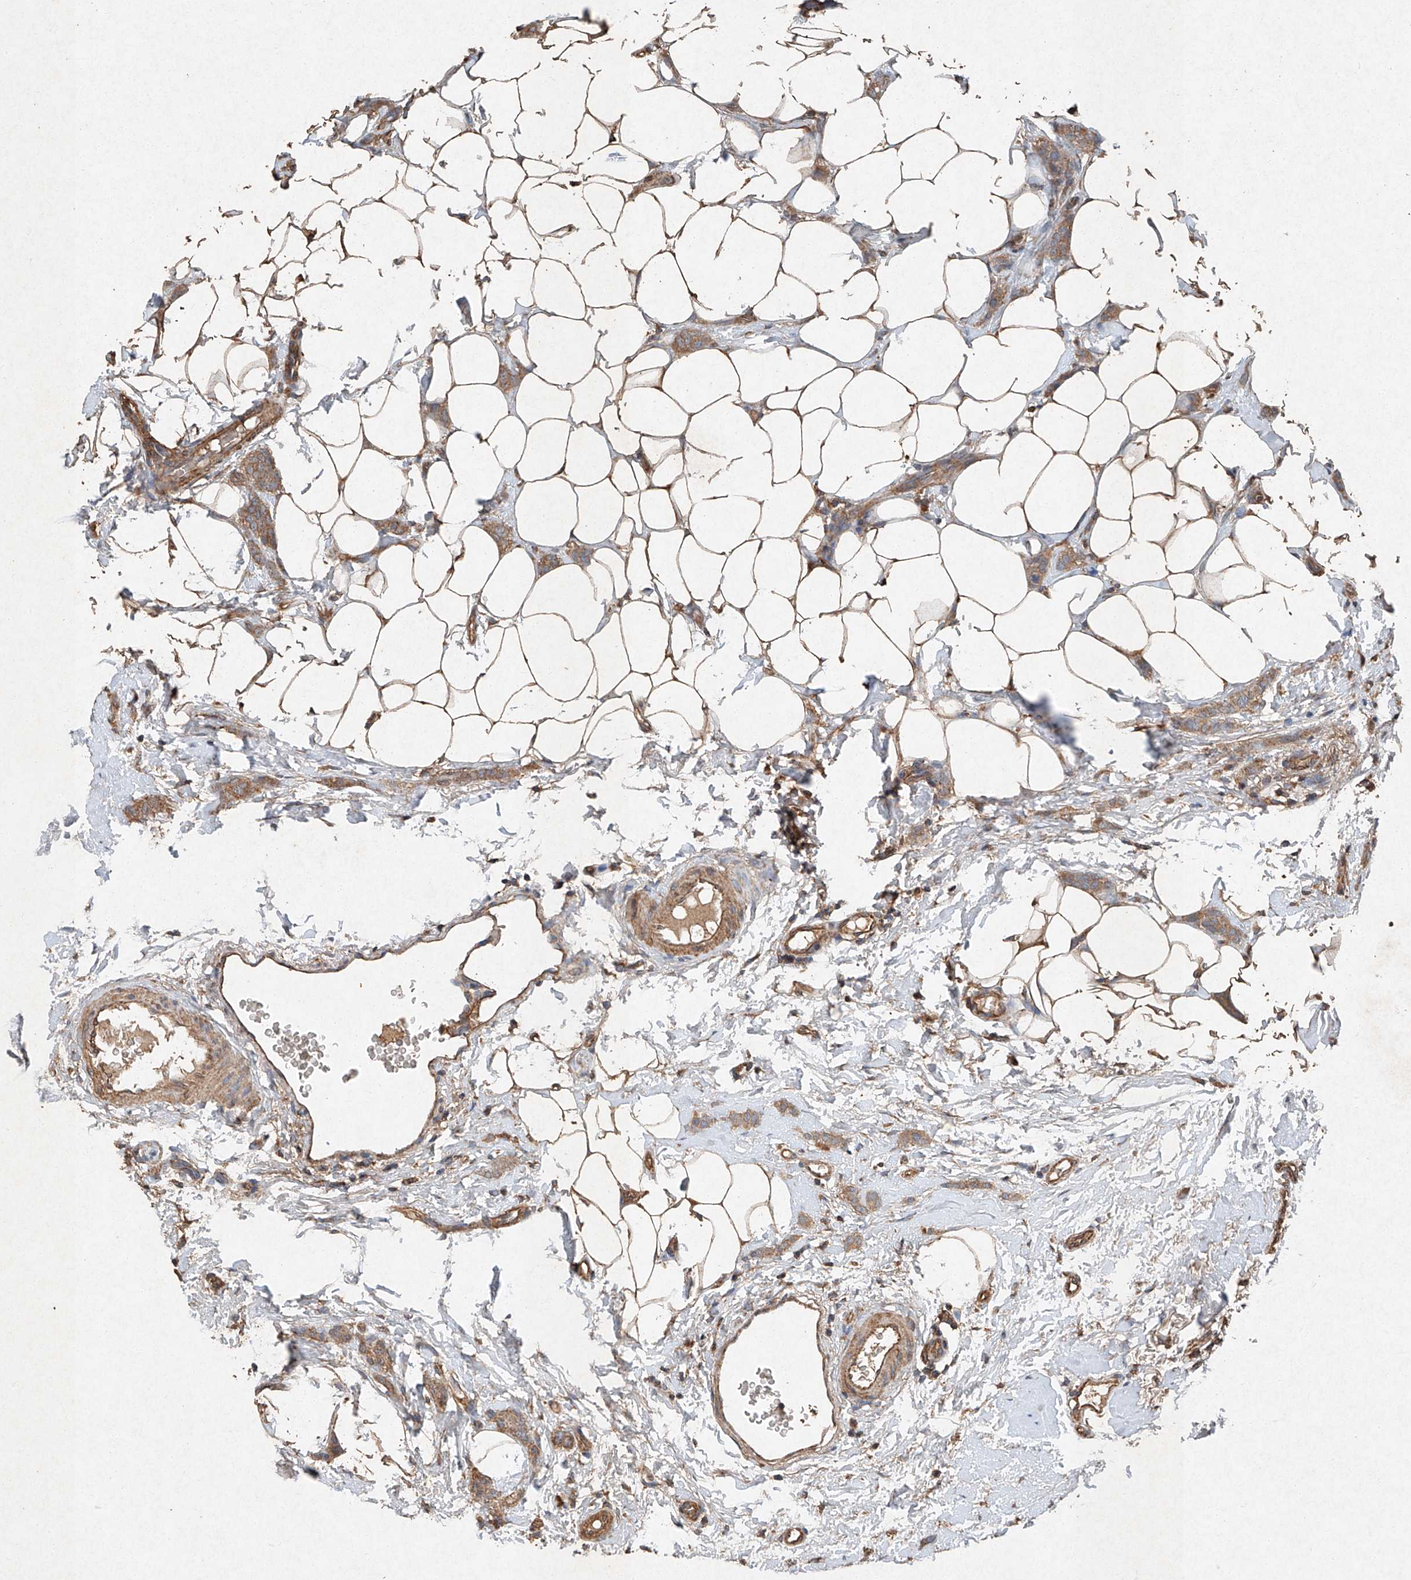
{"staining": {"intensity": "moderate", "quantity": ">75%", "location": "cytoplasmic/membranous"}, "tissue": "breast cancer", "cell_type": "Tumor cells", "image_type": "cancer", "snomed": [{"axis": "morphology", "description": "Lobular carcinoma"}, {"axis": "topography", "description": "Skin"}, {"axis": "topography", "description": "Breast"}], "caption": "Breast lobular carcinoma stained for a protein (brown) demonstrates moderate cytoplasmic/membranous positive staining in about >75% of tumor cells.", "gene": "STK3", "patient": {"sex": "female", "age": 46}}